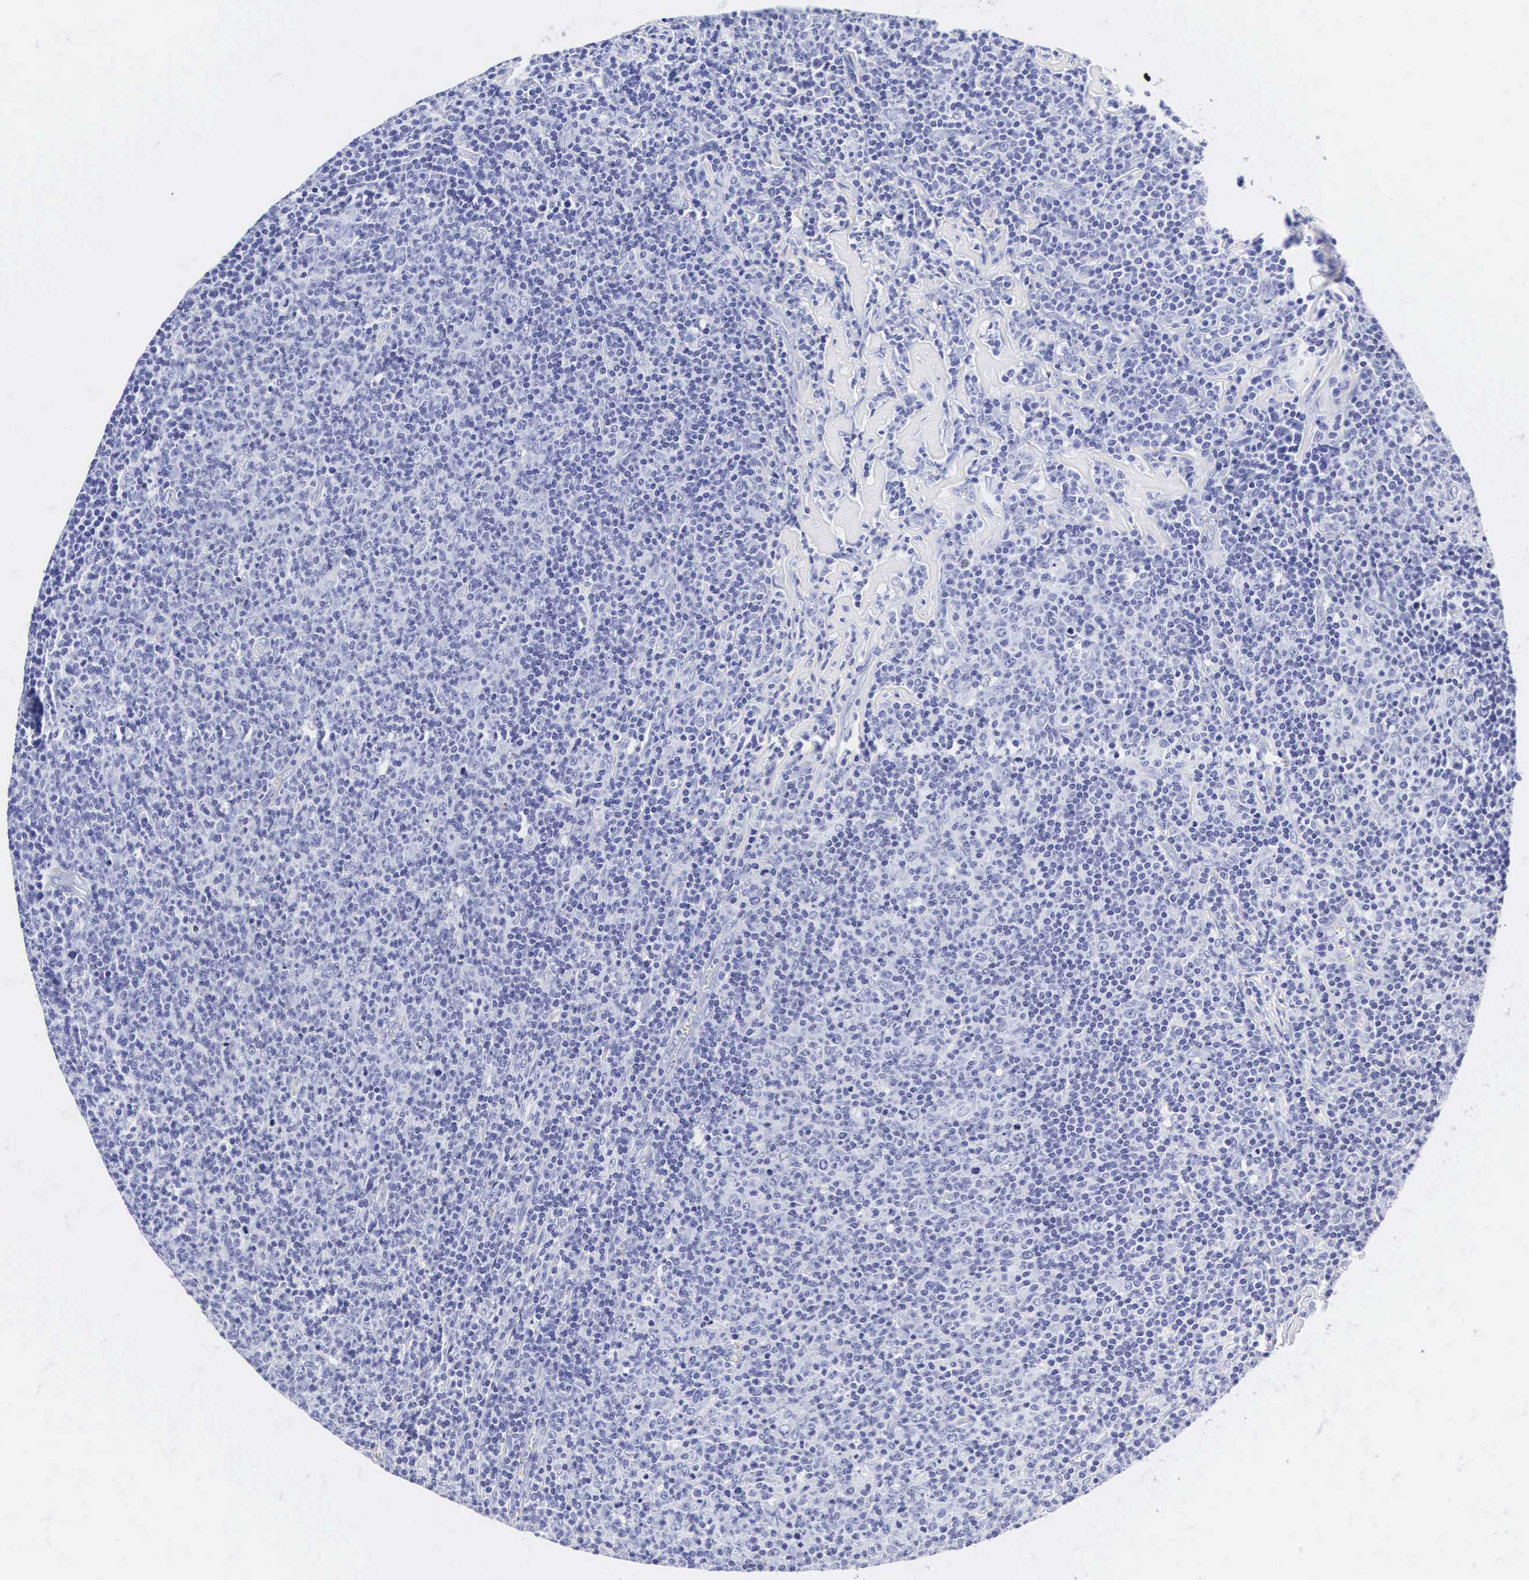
{"staining": {"intensity": "negative", "quantity": "none", "location": "none"}, "tissue": "lymphoma", "cell_type": "Tumor cells", "image_type": "cancer", "snomed": [{"axis": "morphology", "description": "Malignant lymphoma, non-Hodgkin's type, Low grade"}, {"axis": "topography", "description": "Lymph node"}], "caption": "Immunohistochemistry (IHC) image of neoplastic tissue: human low-grade malignant lymphoma, non-Hodgkin's type stained with DAB (3,3'-diaminobenzidine) displays no significant protein expression in tumor cells.", "gene": "INS", "patient": {"sex": "male", "age": 74}}